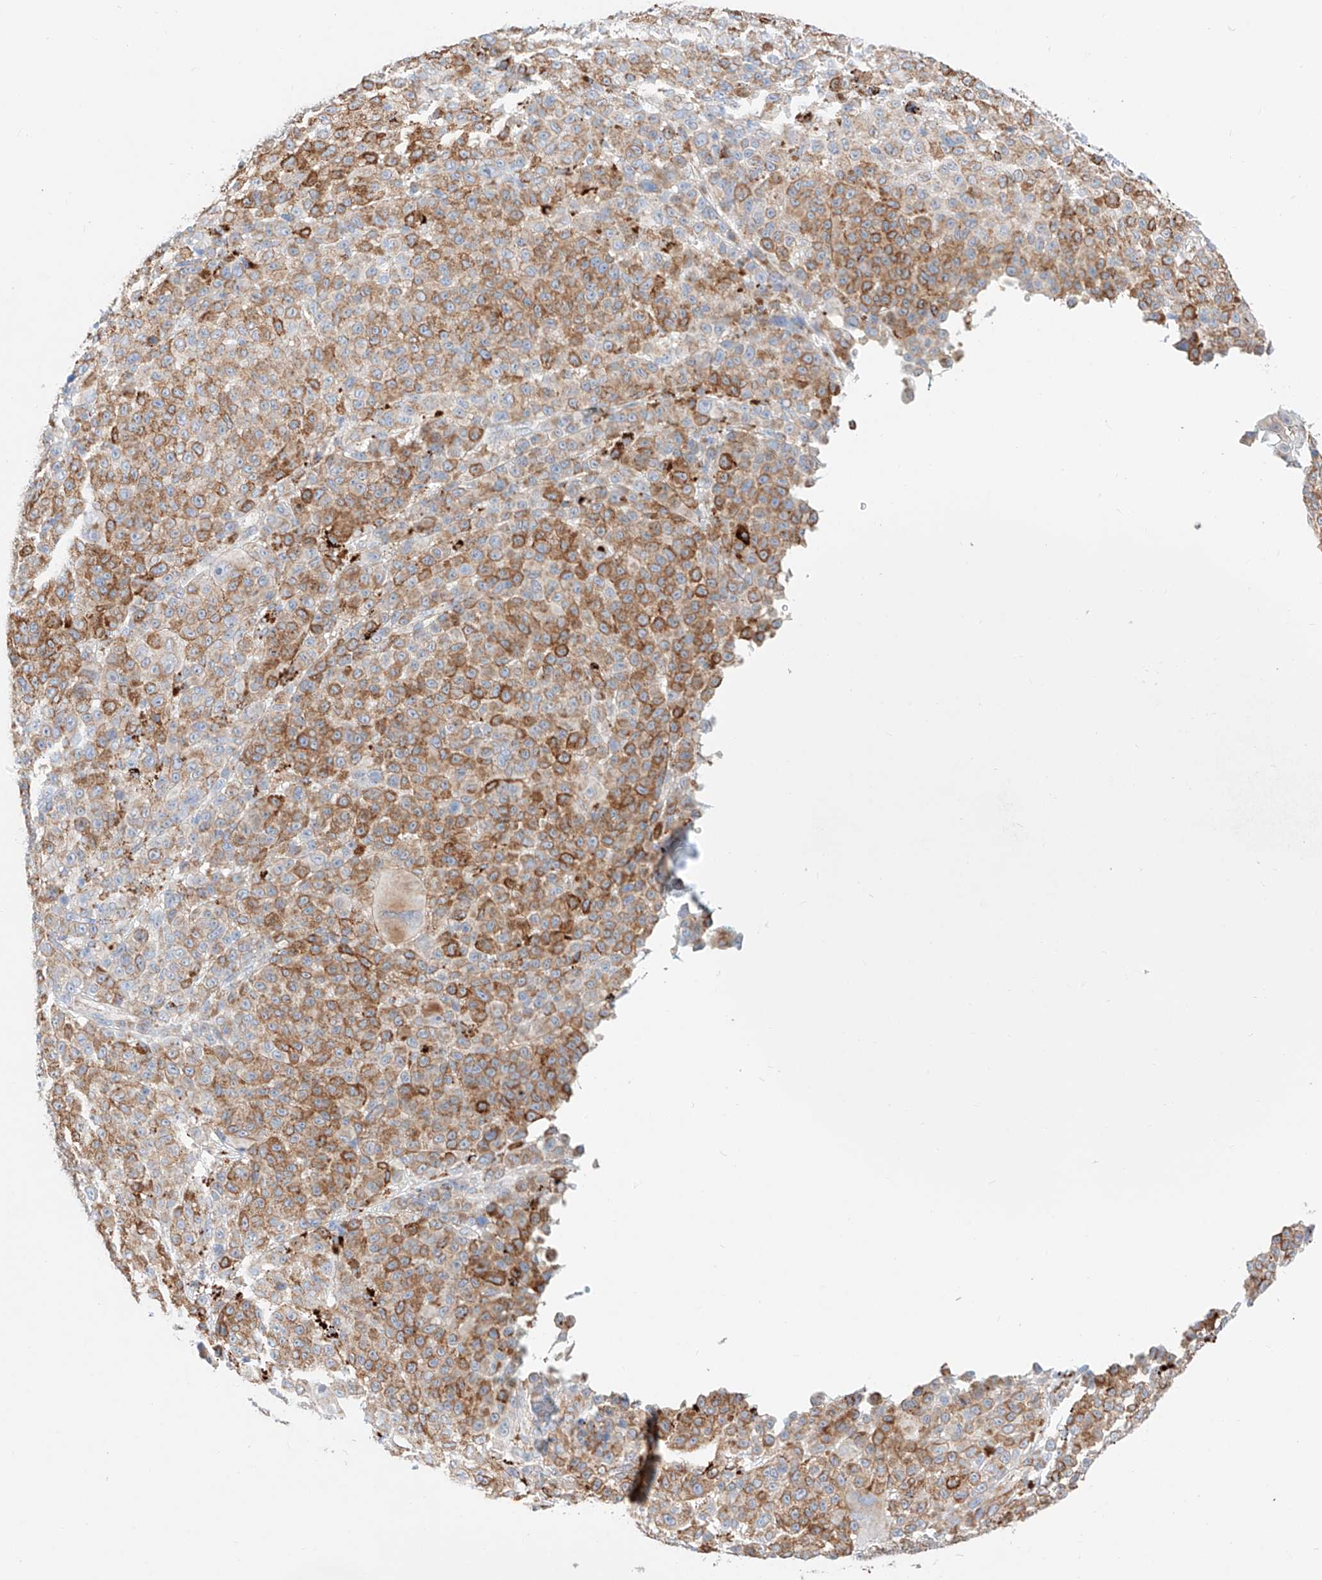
{"staining": {"intensity": "moderate", "quantity": ">75%", "location": "cytoplasmic/membranous"}, "tissue": "melanoma", "cell_type": "Tumor cells", "image_type": "cancer", "snomed": [{"axis": "morphology", "description": "Malignant melanoma, NOS"}, {"axis": "topography", "description": "Skin"}], "caption": "Malignant melanoma was stained to show a protein in brown. There is medium levels of moderate cytoplasmic/membranous positivity in approximately >75% of tumor cells.", "gene": "C6orf62", "patient": {"sex": "female", "age": 94}}